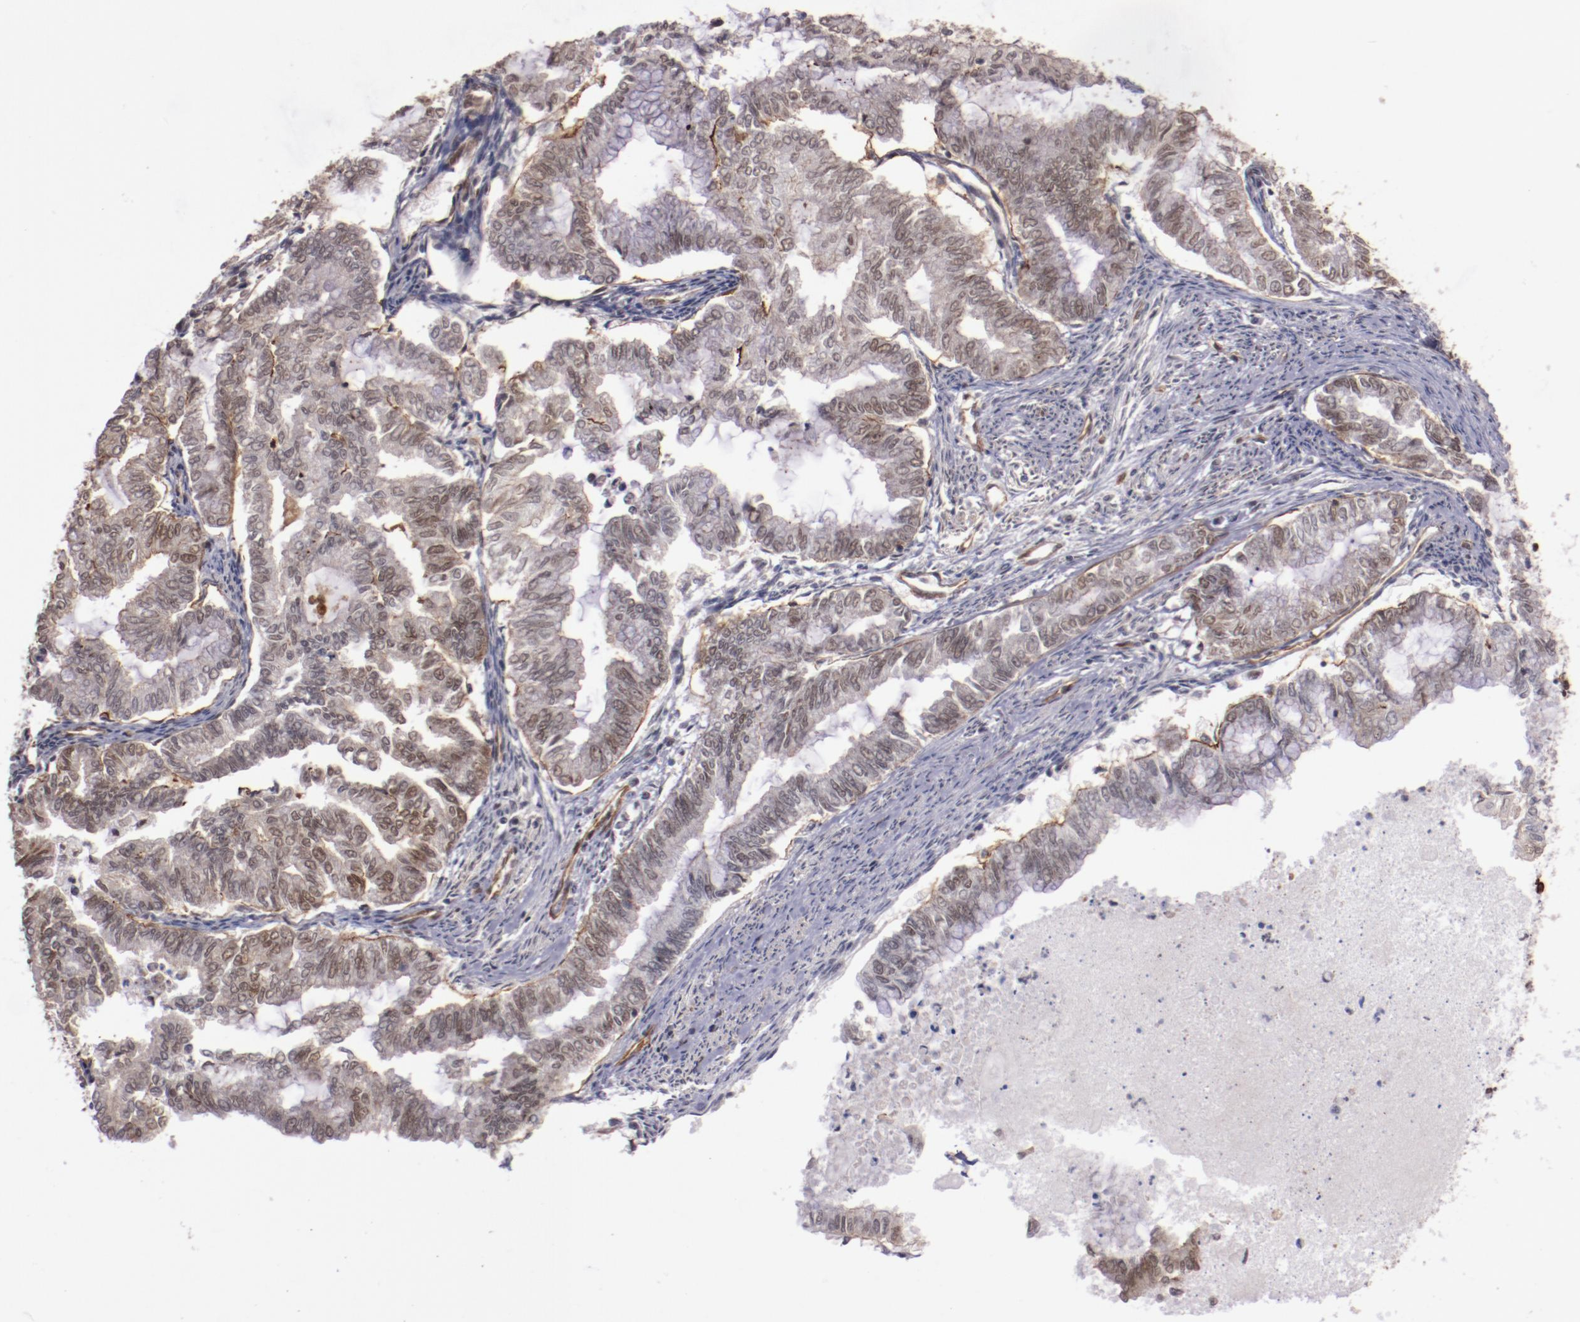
{"staining": {"intensity": "weak", "quantity": "<25%", "location": "cytoplasmic/membranous"}, "tissue": "endometrial cancer", "cell_type": "Tumor cells", "image_type": "cancer", "snomed": [{"axis": "morphology", "description": "Adenocarcinoma, NOS"}, {"axis": "topography", "description": "Endometrium"}], "caption": "A photomicrograph of human endometrial cancer is negative for staining in tumor cells. (DAB (3,3'-diaminobenzidine) immunohistochemistry (IHC) visualized using brightfield microscopy, high magnification).", "gene": "STAG2", "patient": {"sex": "female", "age": 79}}